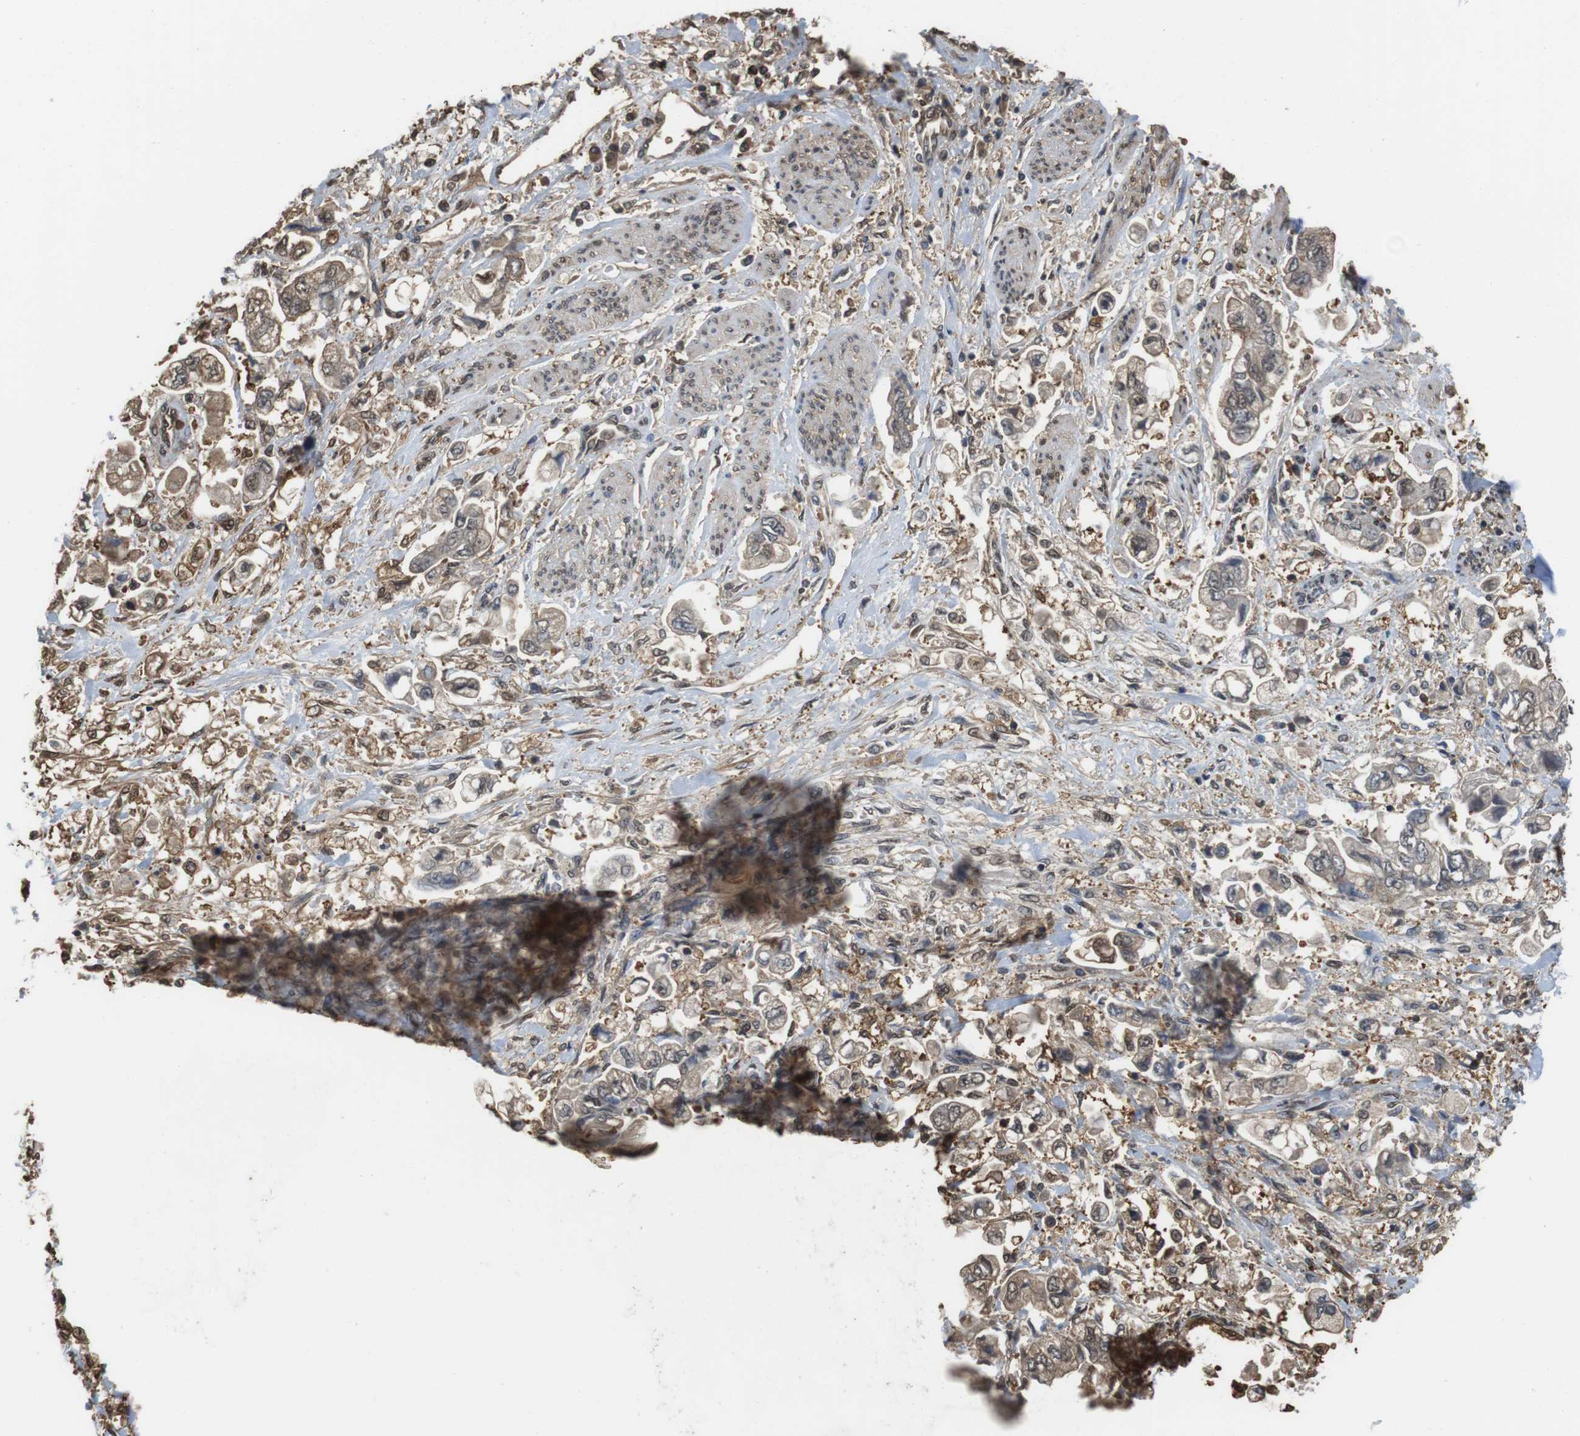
{"staining": {"intensity": "moderate", "quantity": ">75%", "location": "cytoplasmic/membranous,nuclear"}, "tissue": "stomach cancer", "cell_type": "Tumor cells", "image_type": "cancer", "snomed": [{"axis": "morphology", "description": "Normal tissue, NOS"}, {"axis": "morphology", "description": "Adenocarcinoma, NOS"}, {"axis": "topography", "description": "Stomach"}], "caption": "Moderate cytoplasmic/membranous and nuclear protein expression is present in approximately >75% of tumor cells in stomach adenocarcinoma.", "gene": "LDHA", "patient": {"sex": "male", "age": 62}}